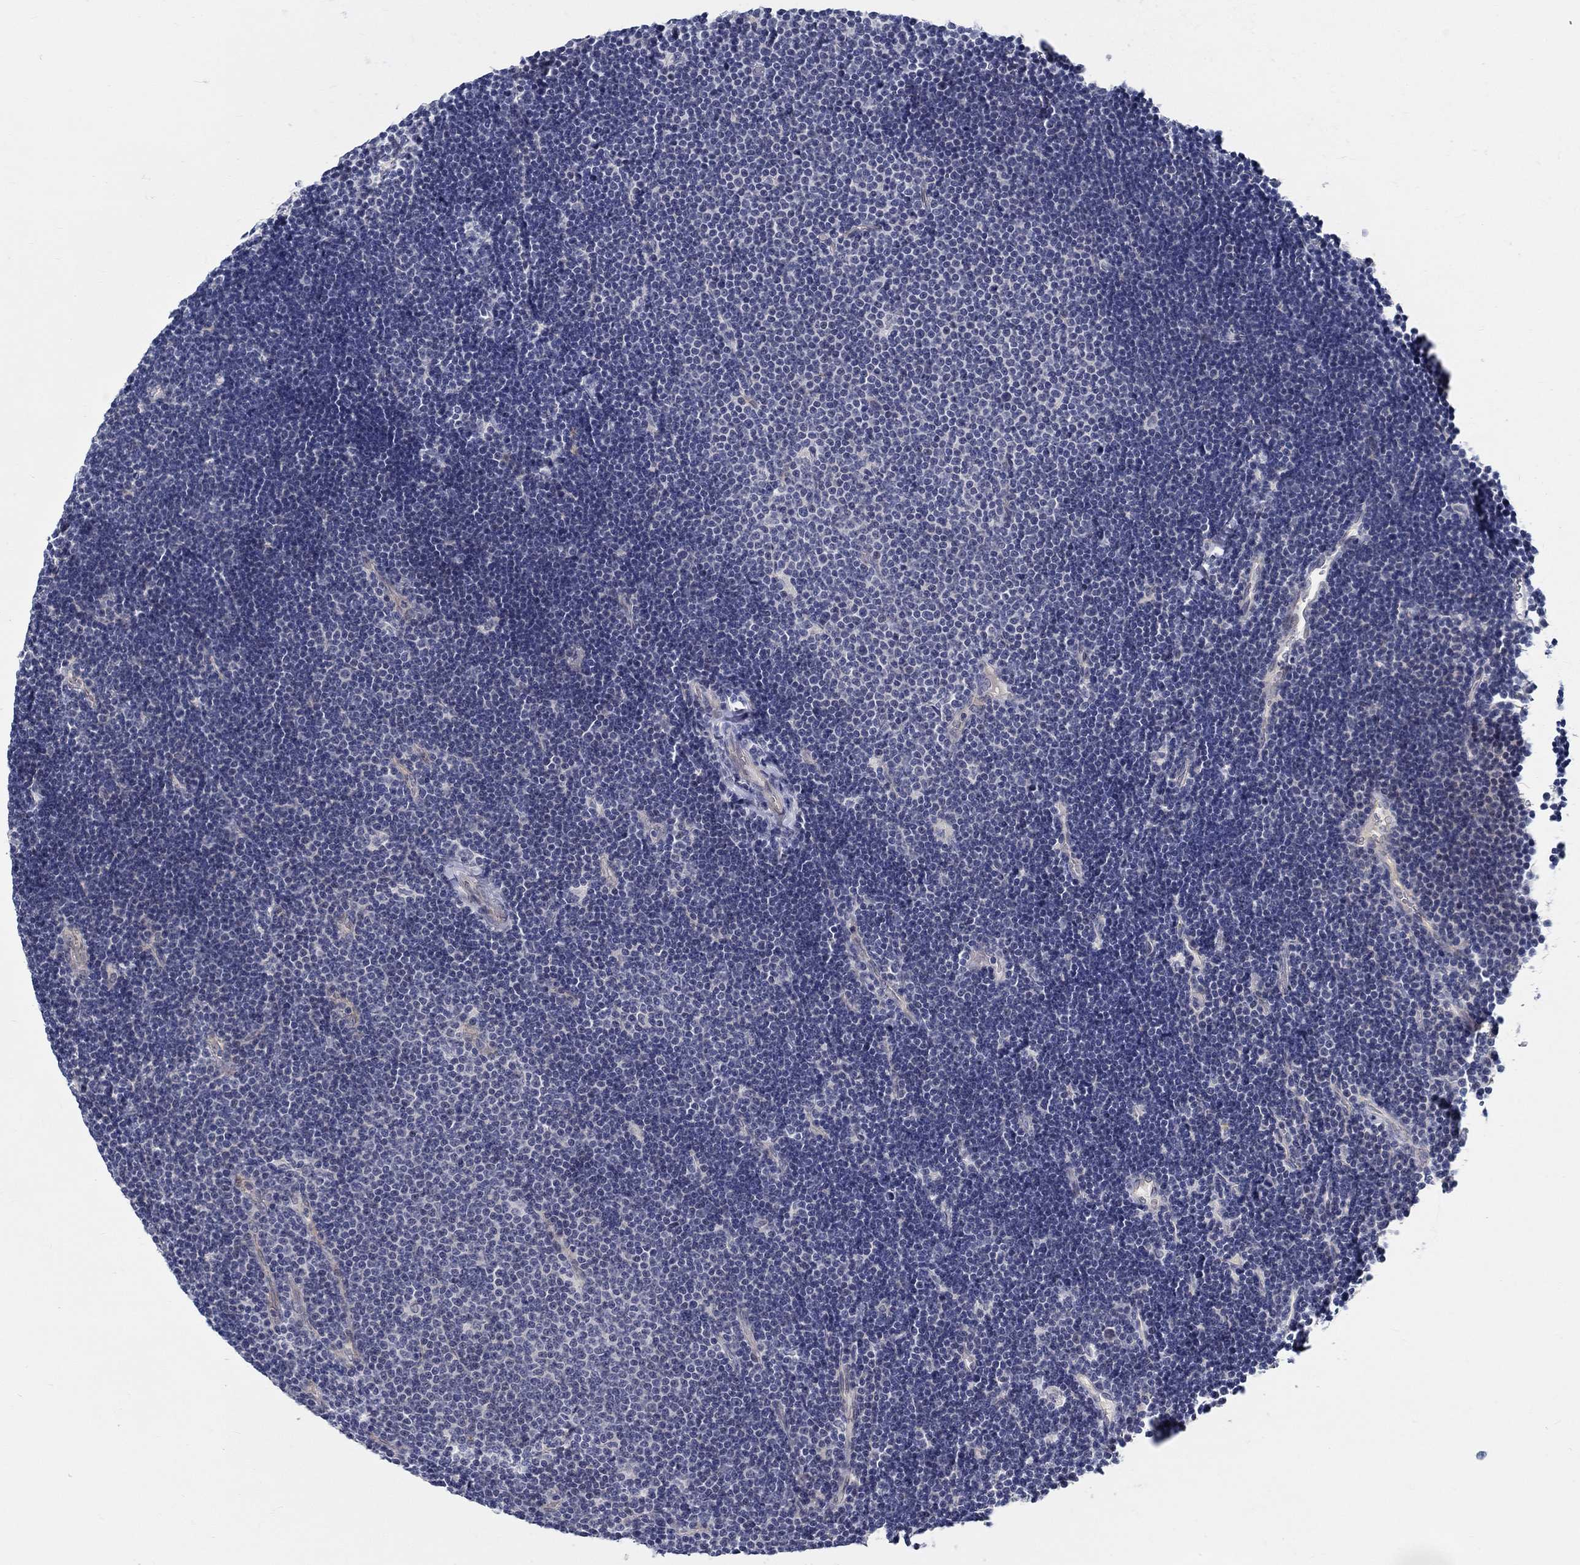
{"staining": {"intensity": "negative", "quantity": "none", "location": "none"}, "tissue": "lymphoma", "cell_type": "Tumor cells", "image_type": "cancer", "snomed": [{"axis": "morphology", "description": "Malignant lymphoma, non-Hodgkin's type, Low grade"}, {"axis": "topography", "description": "Brain"}], "caption": "An image of lymphoma stained for a protein exhibits no brown staining in tumor cells. (DAB (3,3'-diaminobenzidine) immunohistochemistry (IHC) visualized using brightfield microscopy, high magnification).", "gene": "MYBPC1", "patient": {"sex": "female", "age": 66}}